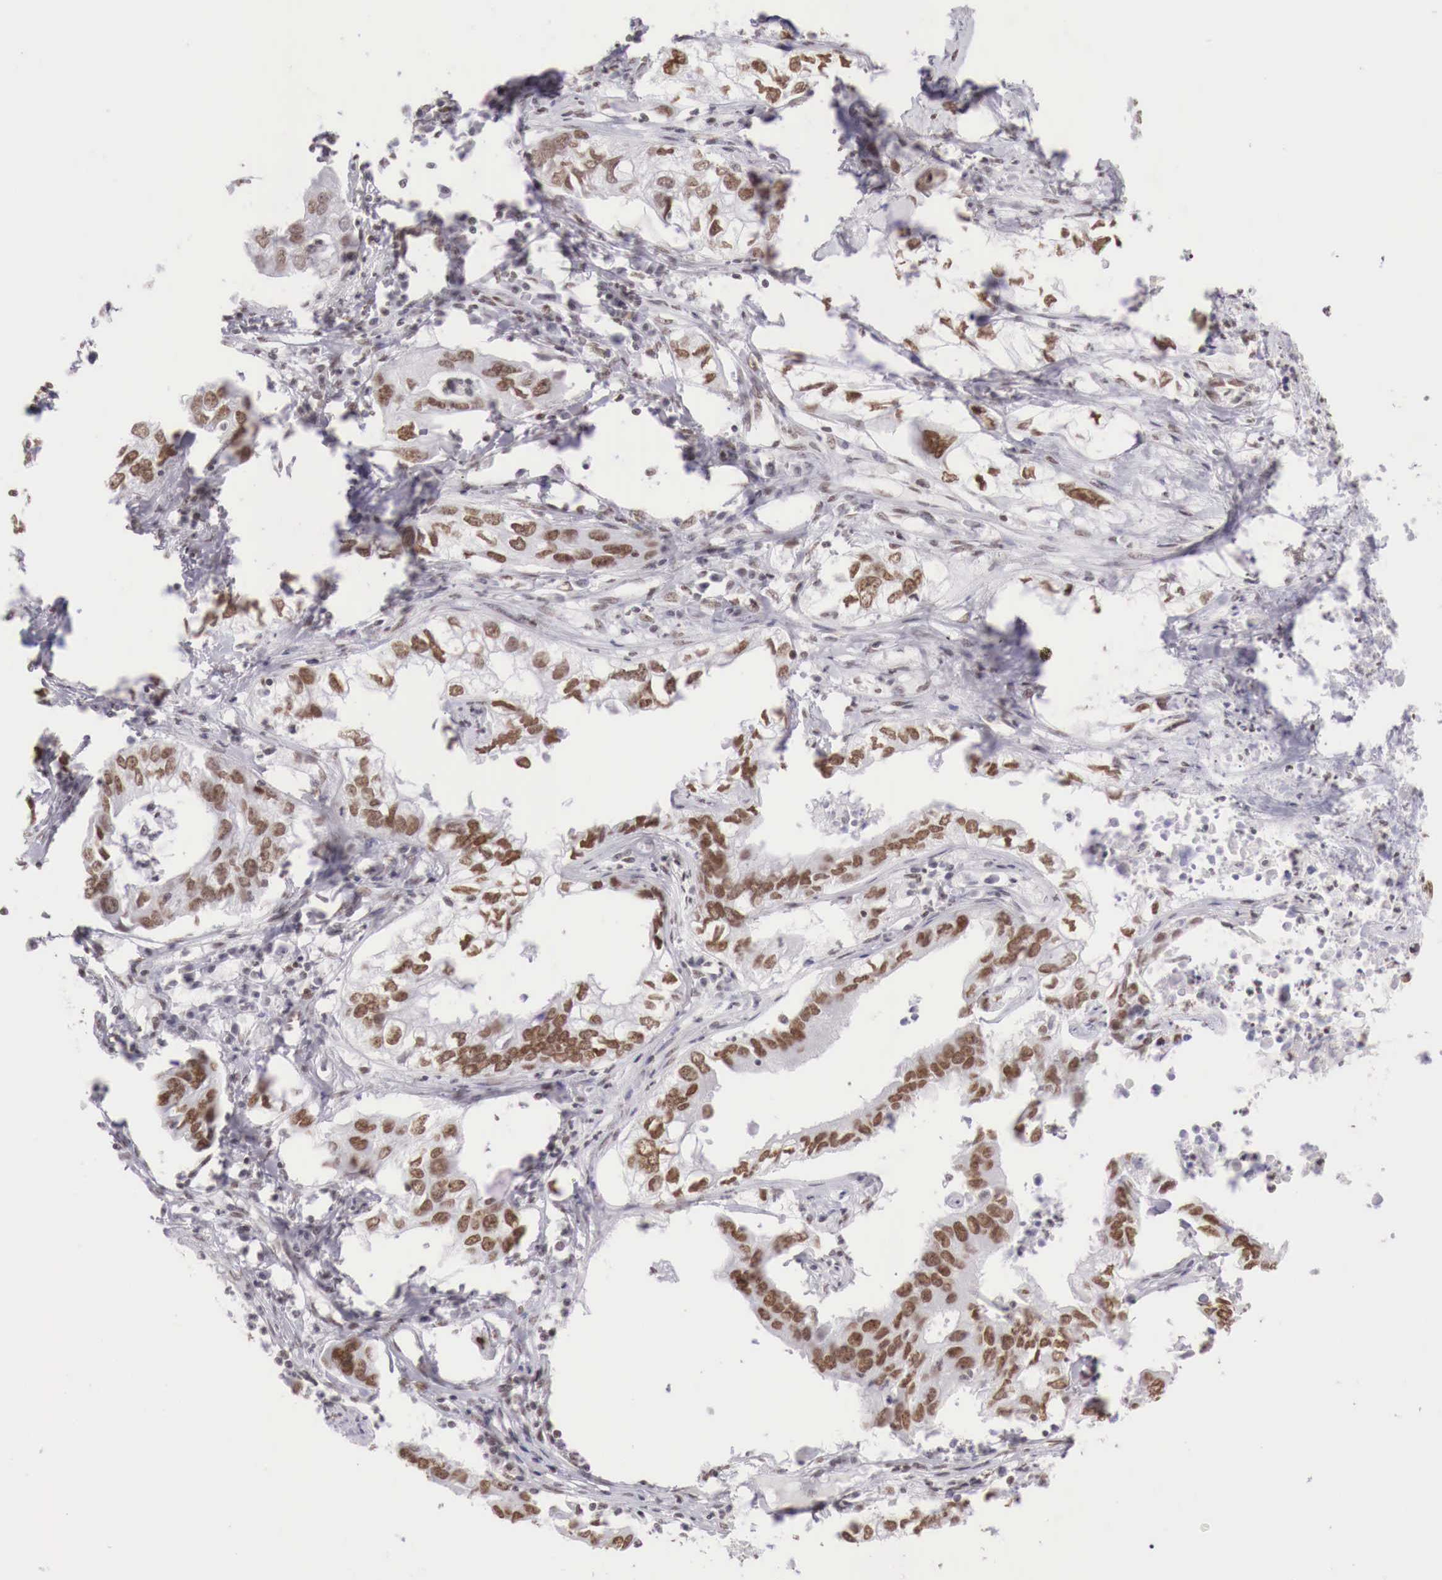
{"staining": {"intensity": "moderate", "quantity": ">75%", "location": "nuclear"}, "tissue": "lung cancer", "cell_type": "Tumor cells", "image_type": "cancer", "snomed": [{"axis": "morphology", "description": "Adenocarcinoma, NOS"}, {"axis": "topography", "description": "Lung"}], "caption": "Immunohistochemical staining of human adenocarcinoma (lung) demonstrates moderate nuclear protein staining in approximately >75% of tumor cells.", "gene": "PHF14", "patient": {"sex": "male", "age": 48}}